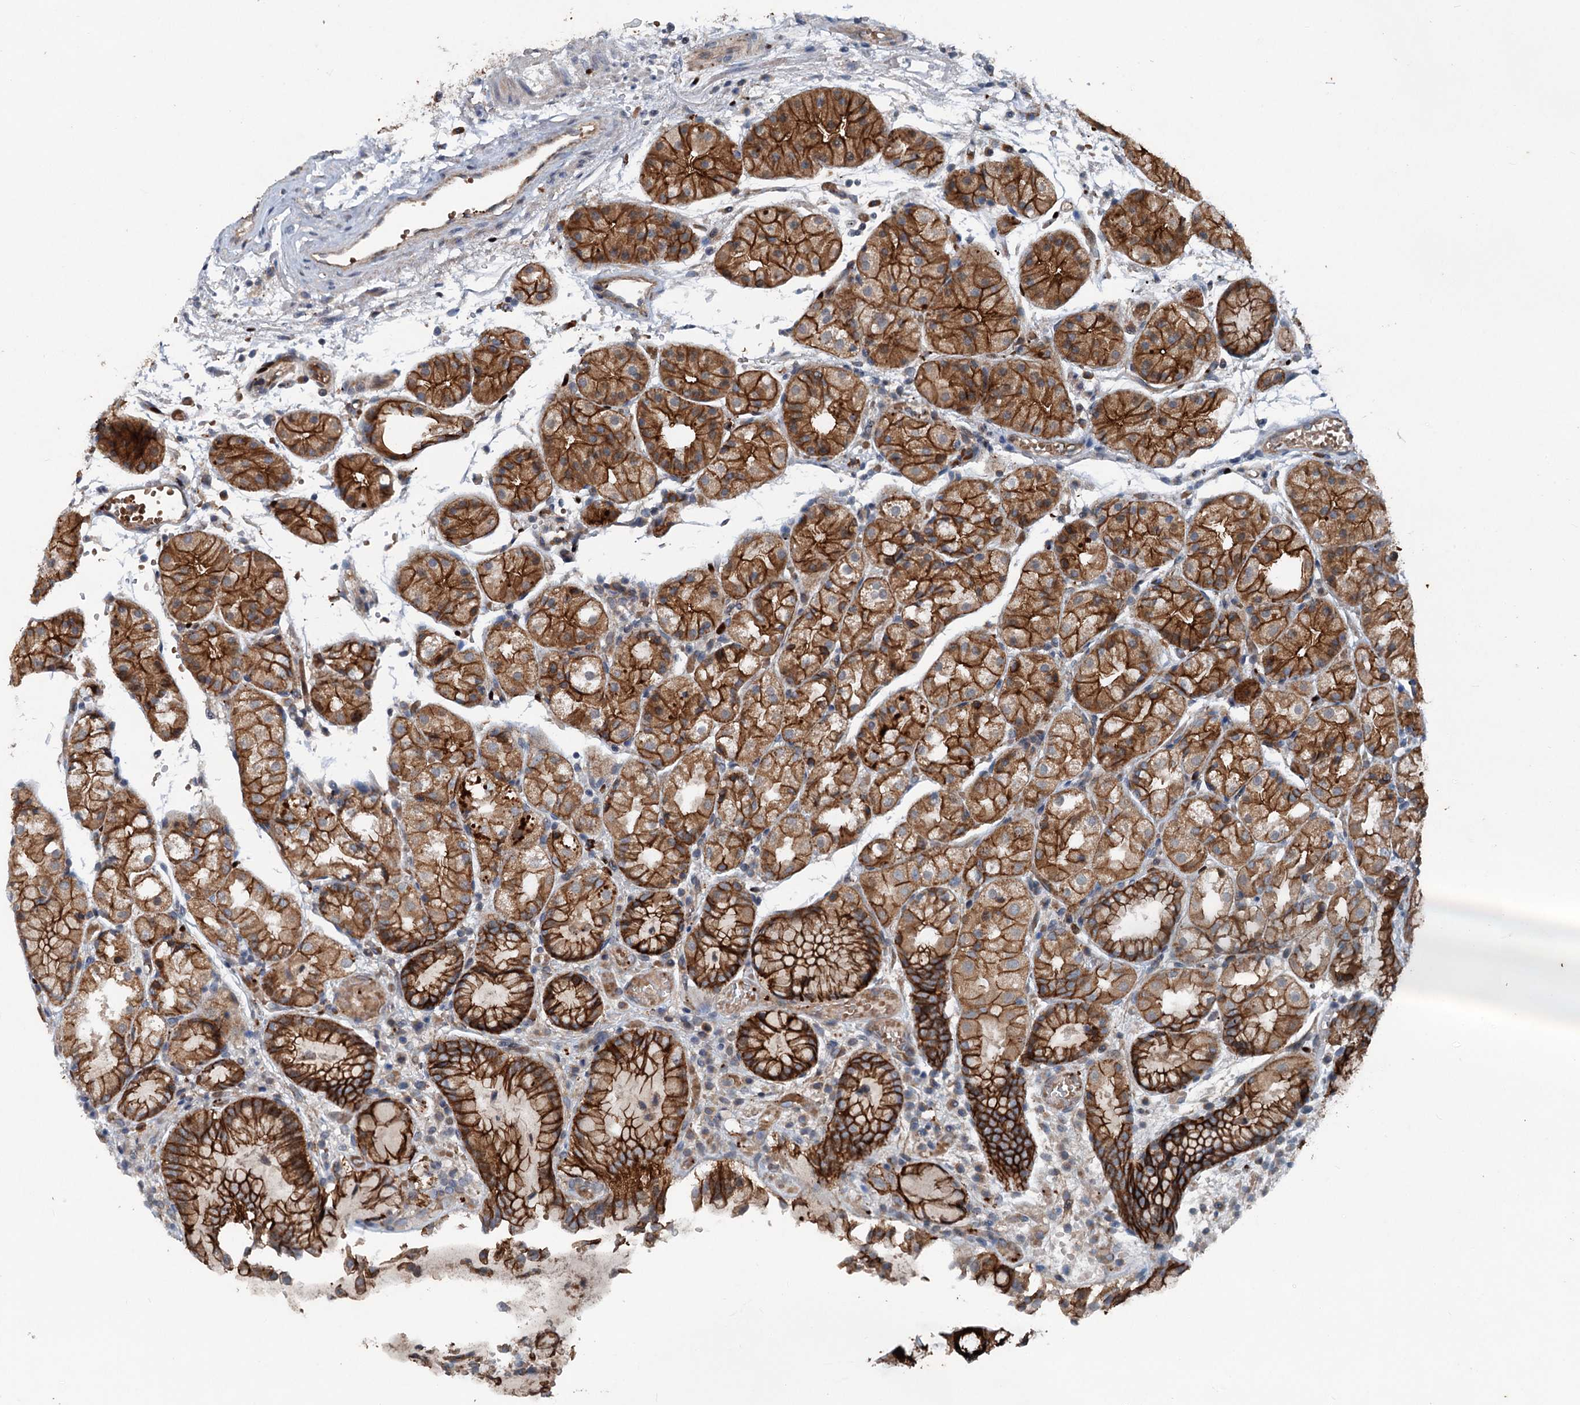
{"staining": {"intensity": "strong", "quantity": ">75%", "location": "cytoplasmic/membranous"}, "tissue": "stomach", "cell_type": "Glandular cells", "image_type": "normal", "snomed": [{"axis": "morphology", "description": "Normal tissue, NOS"}, {"axis": "topography", "description": "Stomach, upper"}], "caption": "Immunohistochemistry (IHC) (DAB) staining of normal human stomach exhibits strong cytoplasmic/membranous protein positivity in about >75% of glandular cells.", "gene": "N4BP2L2", "patient": {"sex": "male", "age": 72}}